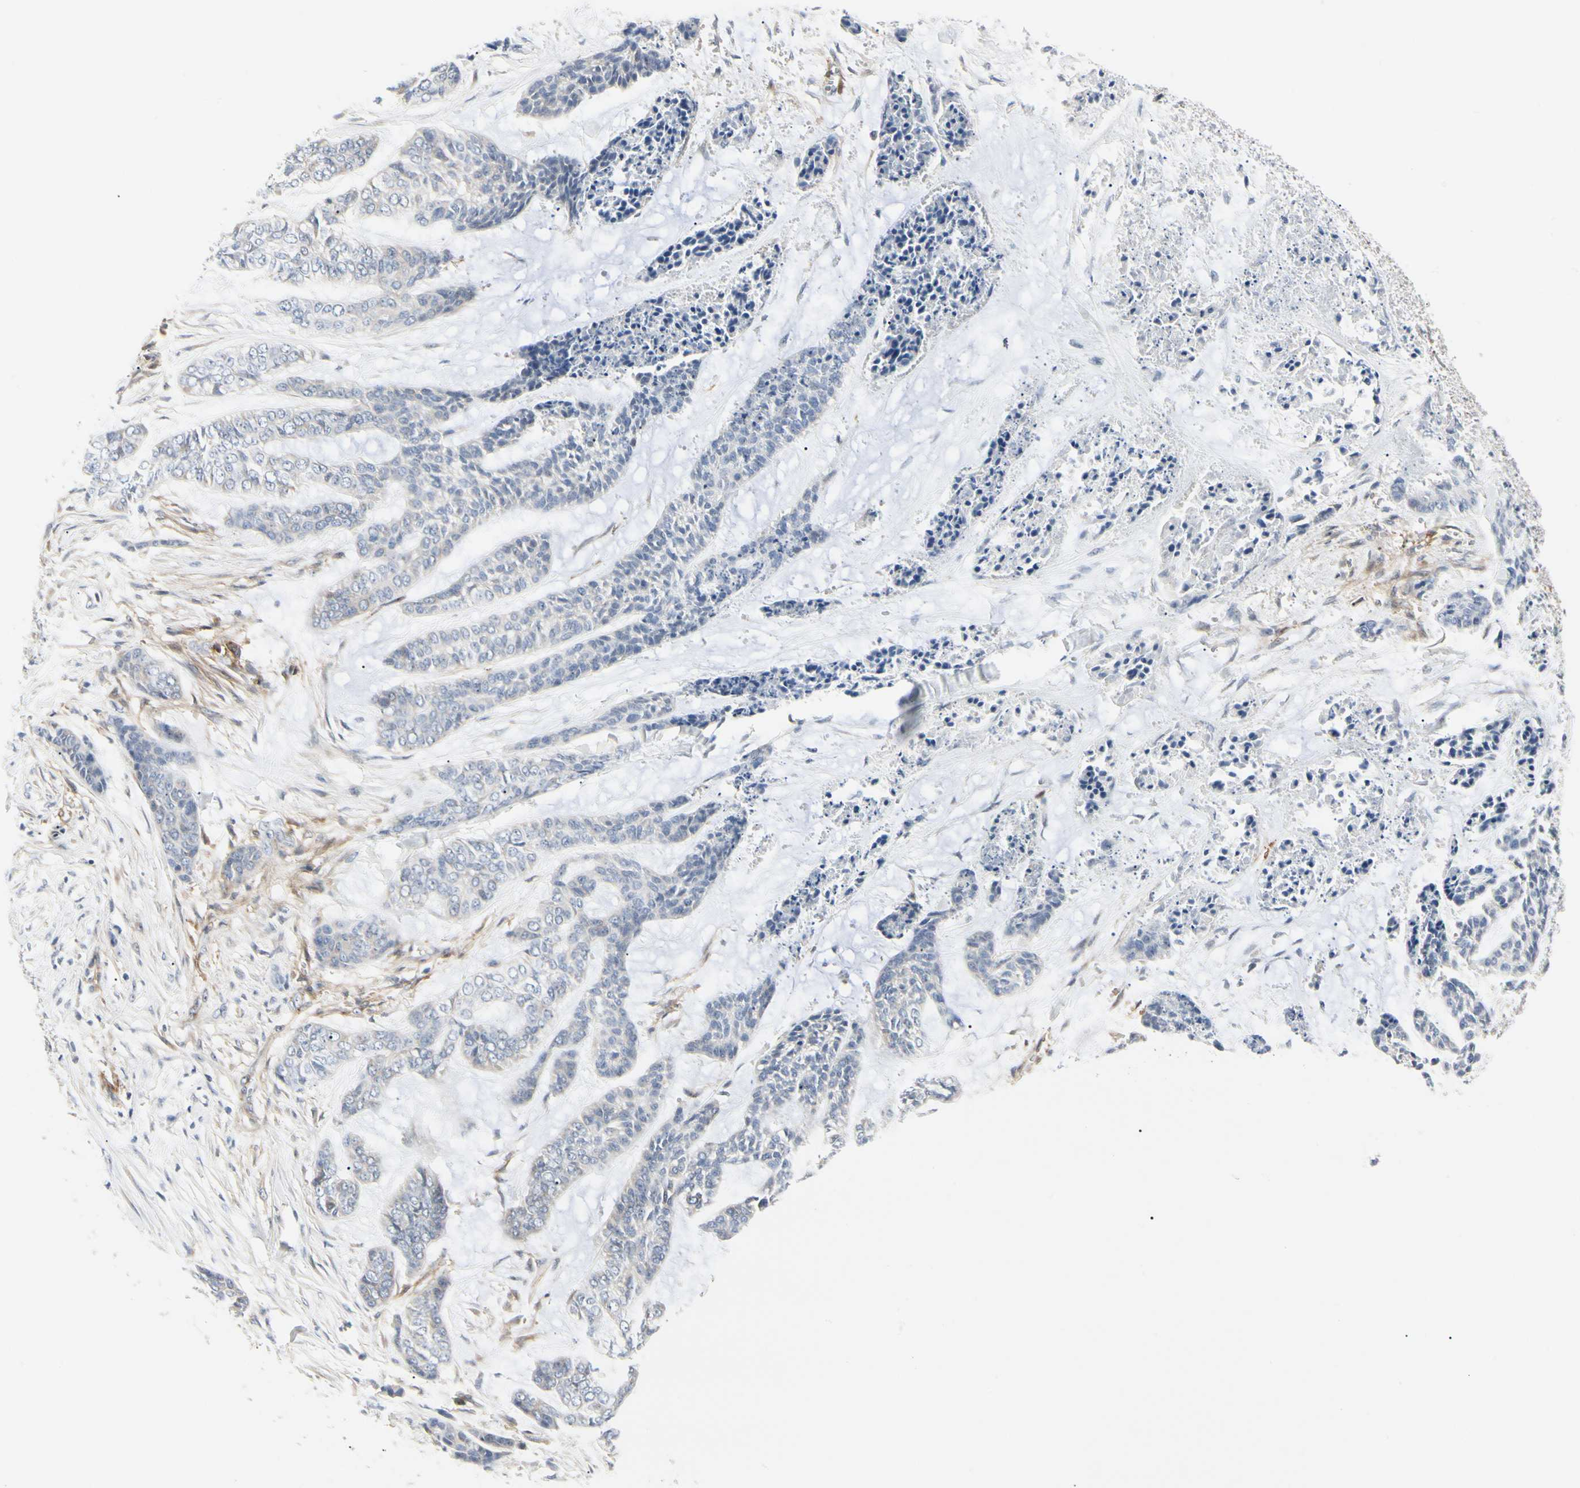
{"staining": {"intensity": "negative", "quantity": "none", "location": "none"}, "tissue": "skin cancer", "cell_type": "Tumor cells", "image_type": "cancer", "snomed": [{"axis": "morphology", "description": "Basal cell carcinoma"}, {"axis": "topography", "description": "Skin"}], "caption": "DAB immunohistochemical staining of basal cell carcinoma (skin) shows no significant positivity in tumor cells.", "gene": "GGT5", "patient": {"sex": "female", "age": 64}}